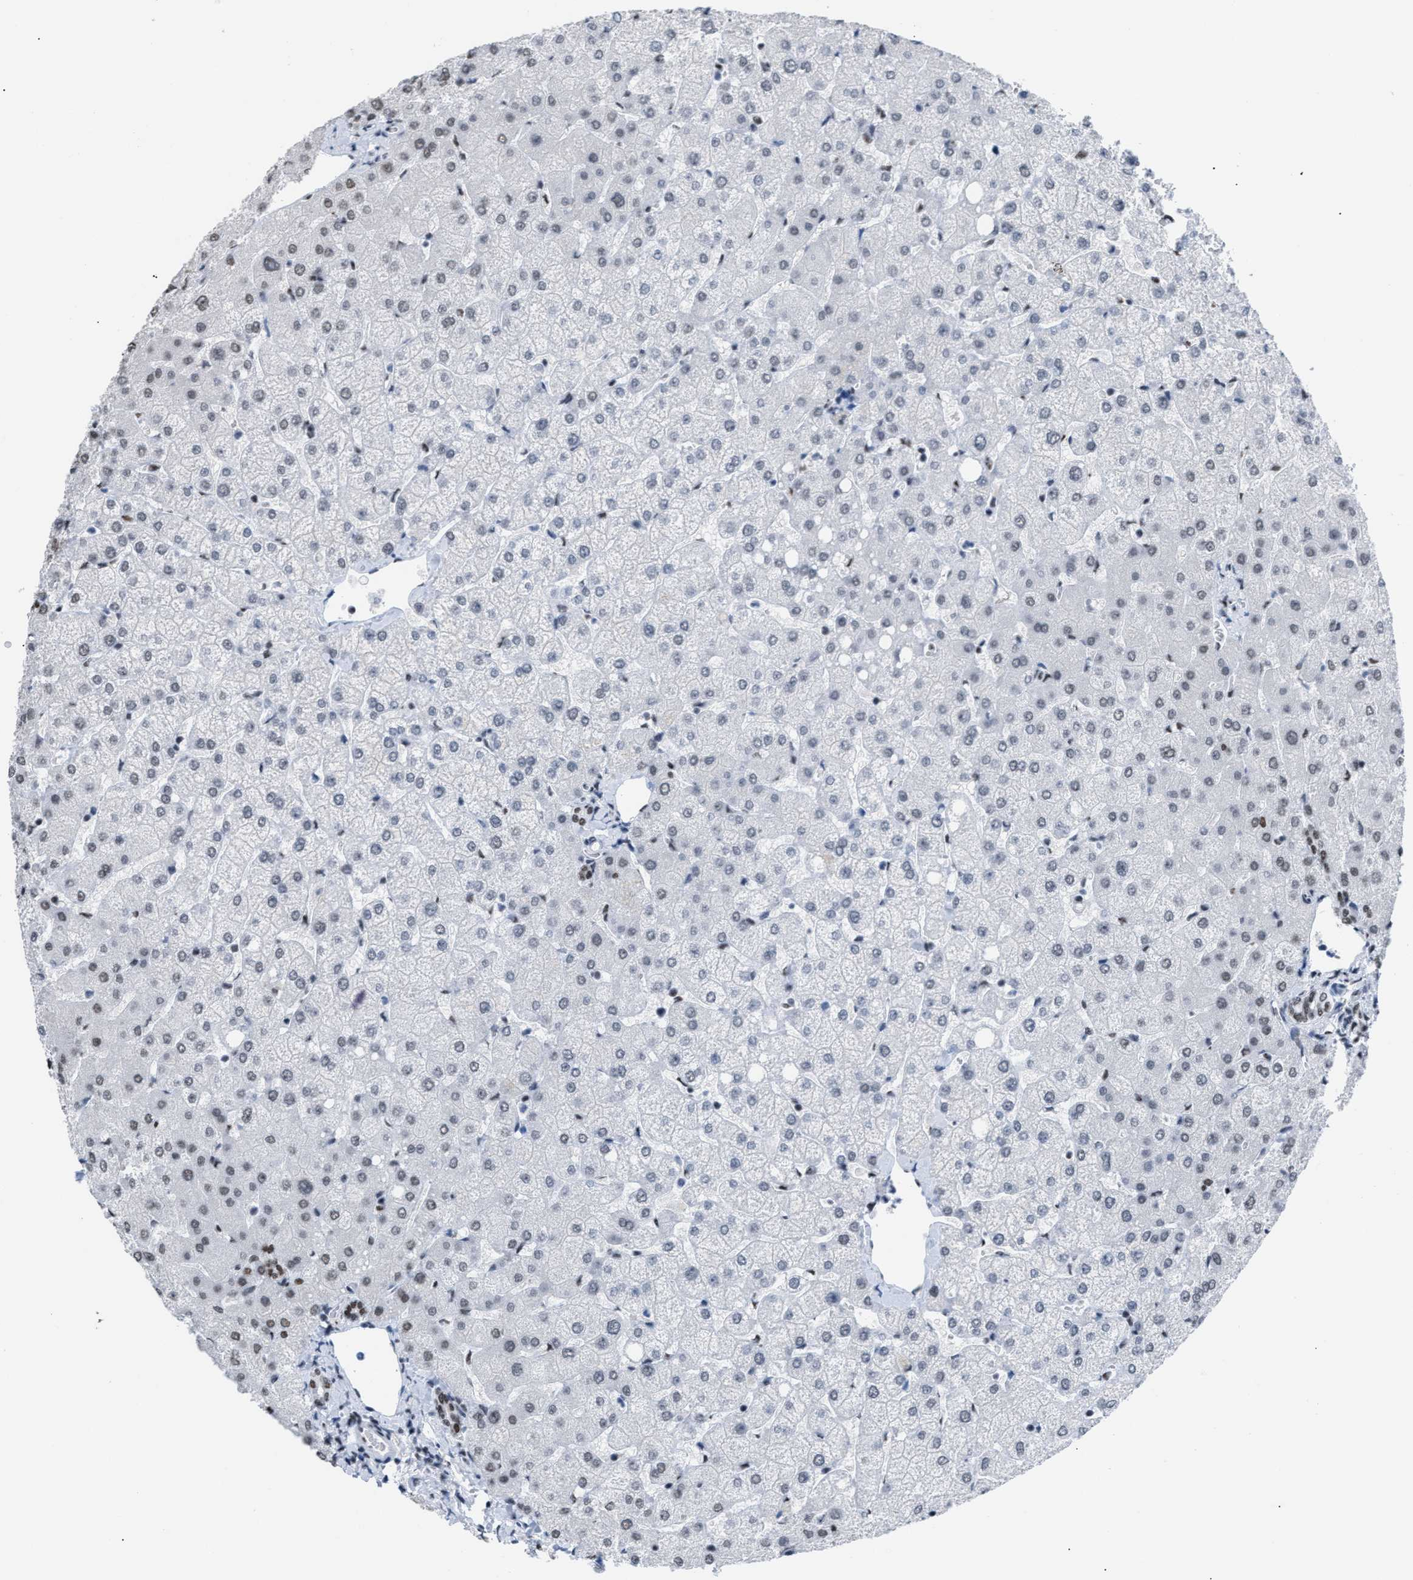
{"staining": {"intensity": "weak", "quantity": ">75%", "location": "nuclear"}, "tissue": "liver", "cell_type": "Cholangiocytes", "image_type": "normal", "snomed": [{"axis": "morphology", "description": "Normal tissue, NOS"}, {"axis": "topography", "description": "Liver"}], "caption": "Immunohistochemical staining of benign human liver demonstrates weak nuclear protein positivity in about >75% of cholangiocytes.", "gene": "CCAR2", "patient": {"sex": "female", "age": 54}}